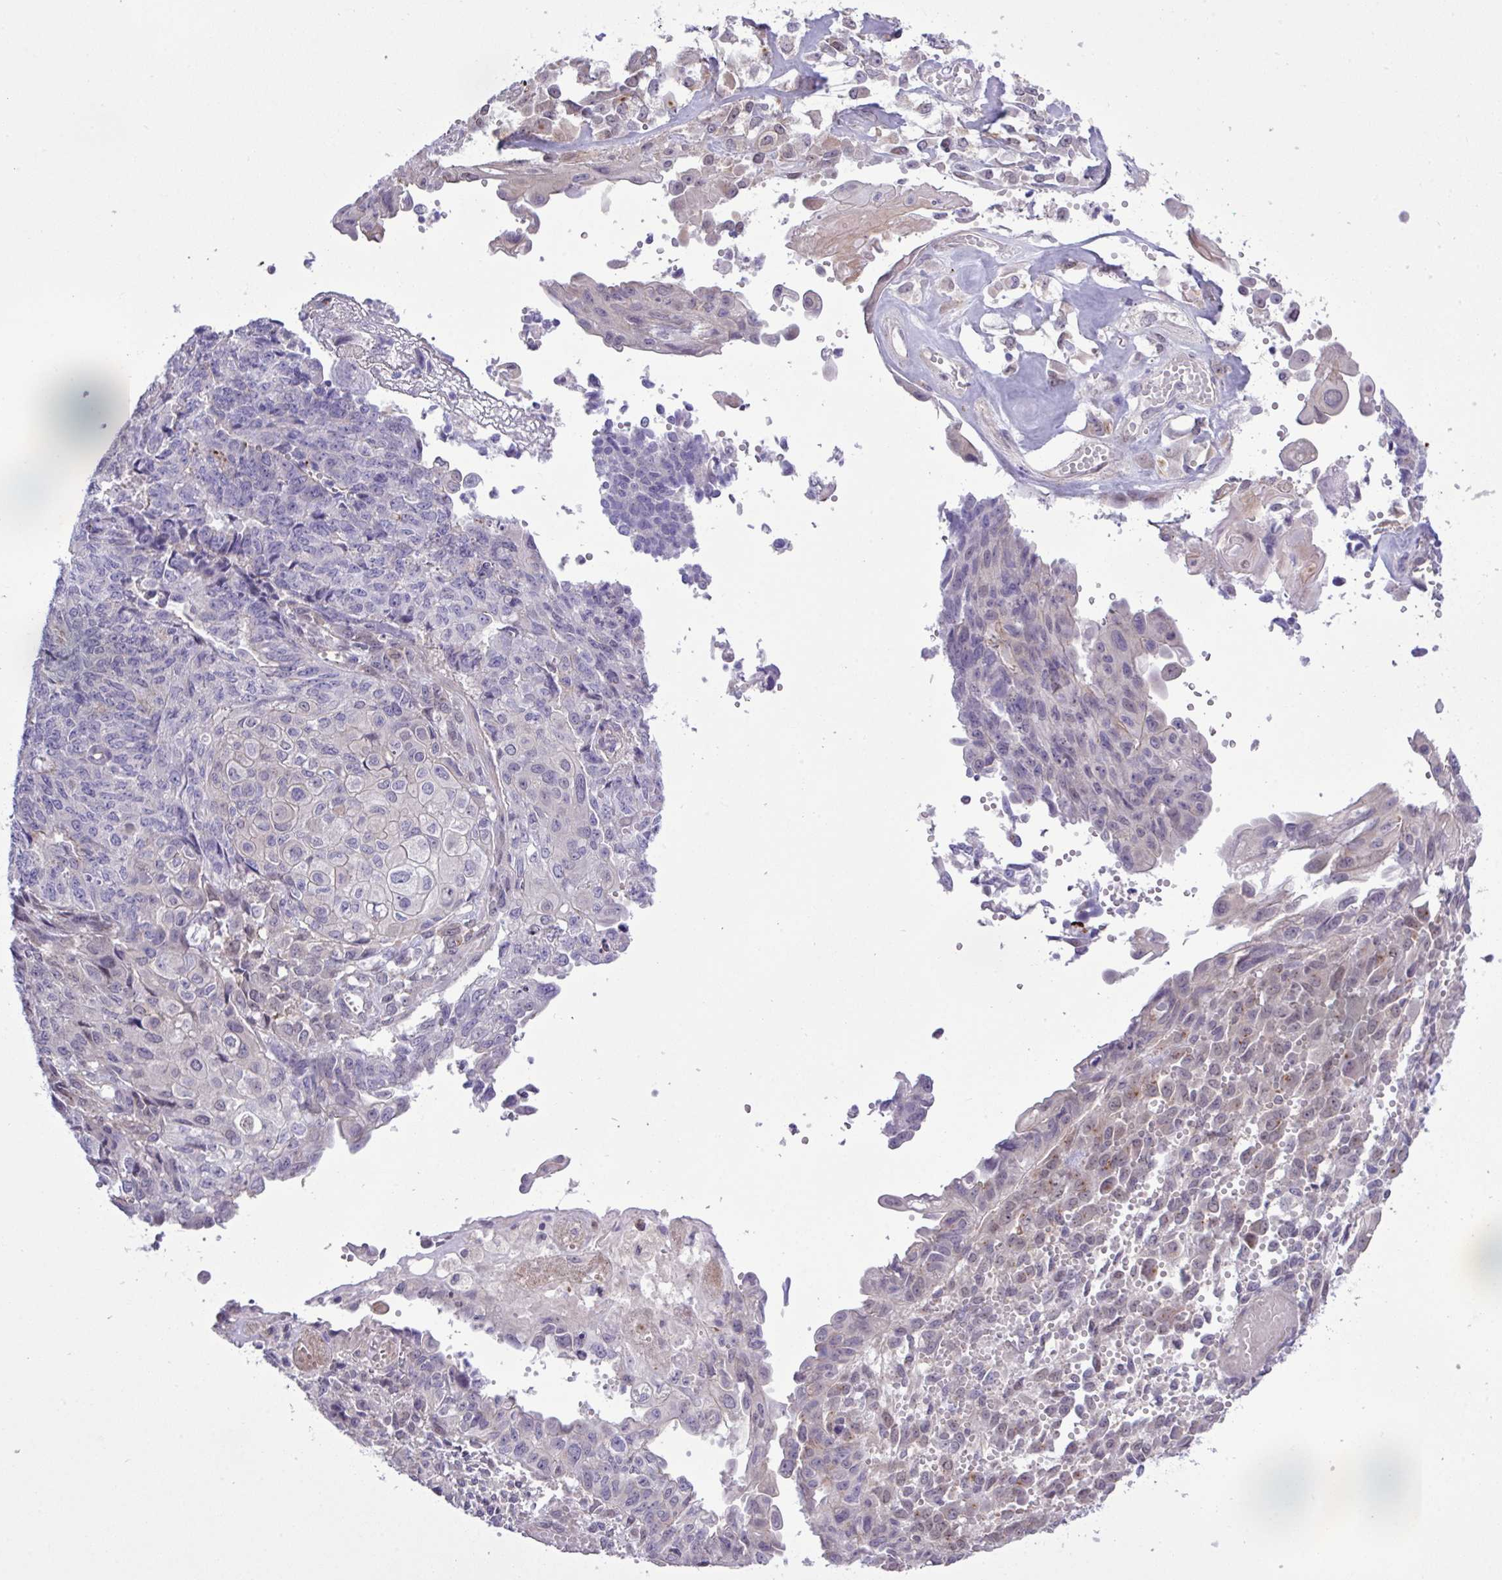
{"staining": {"intensity": "weak", "quantity": "<25%", "location": "cytoplasmic/membranous"}, "tissue": "endometrial cancer", "cell_type": "Tumor cells", "image_type": "cancer", "snomed": [{"axis": "morphology", "description": "Adenocarcinoma, NOS"}, {"axis": "topography", "description": "Endometrium"}], "caption": "Immunohistochemistry image of neoplastic tissue: human endometrial adenocarcinoma stained with DAB (3,3'-diaminobenzidine) reveals no significant protein expression in tumor cells.", "gene": "SPINK8", "patient": {"sex": "female", "age": 32}}